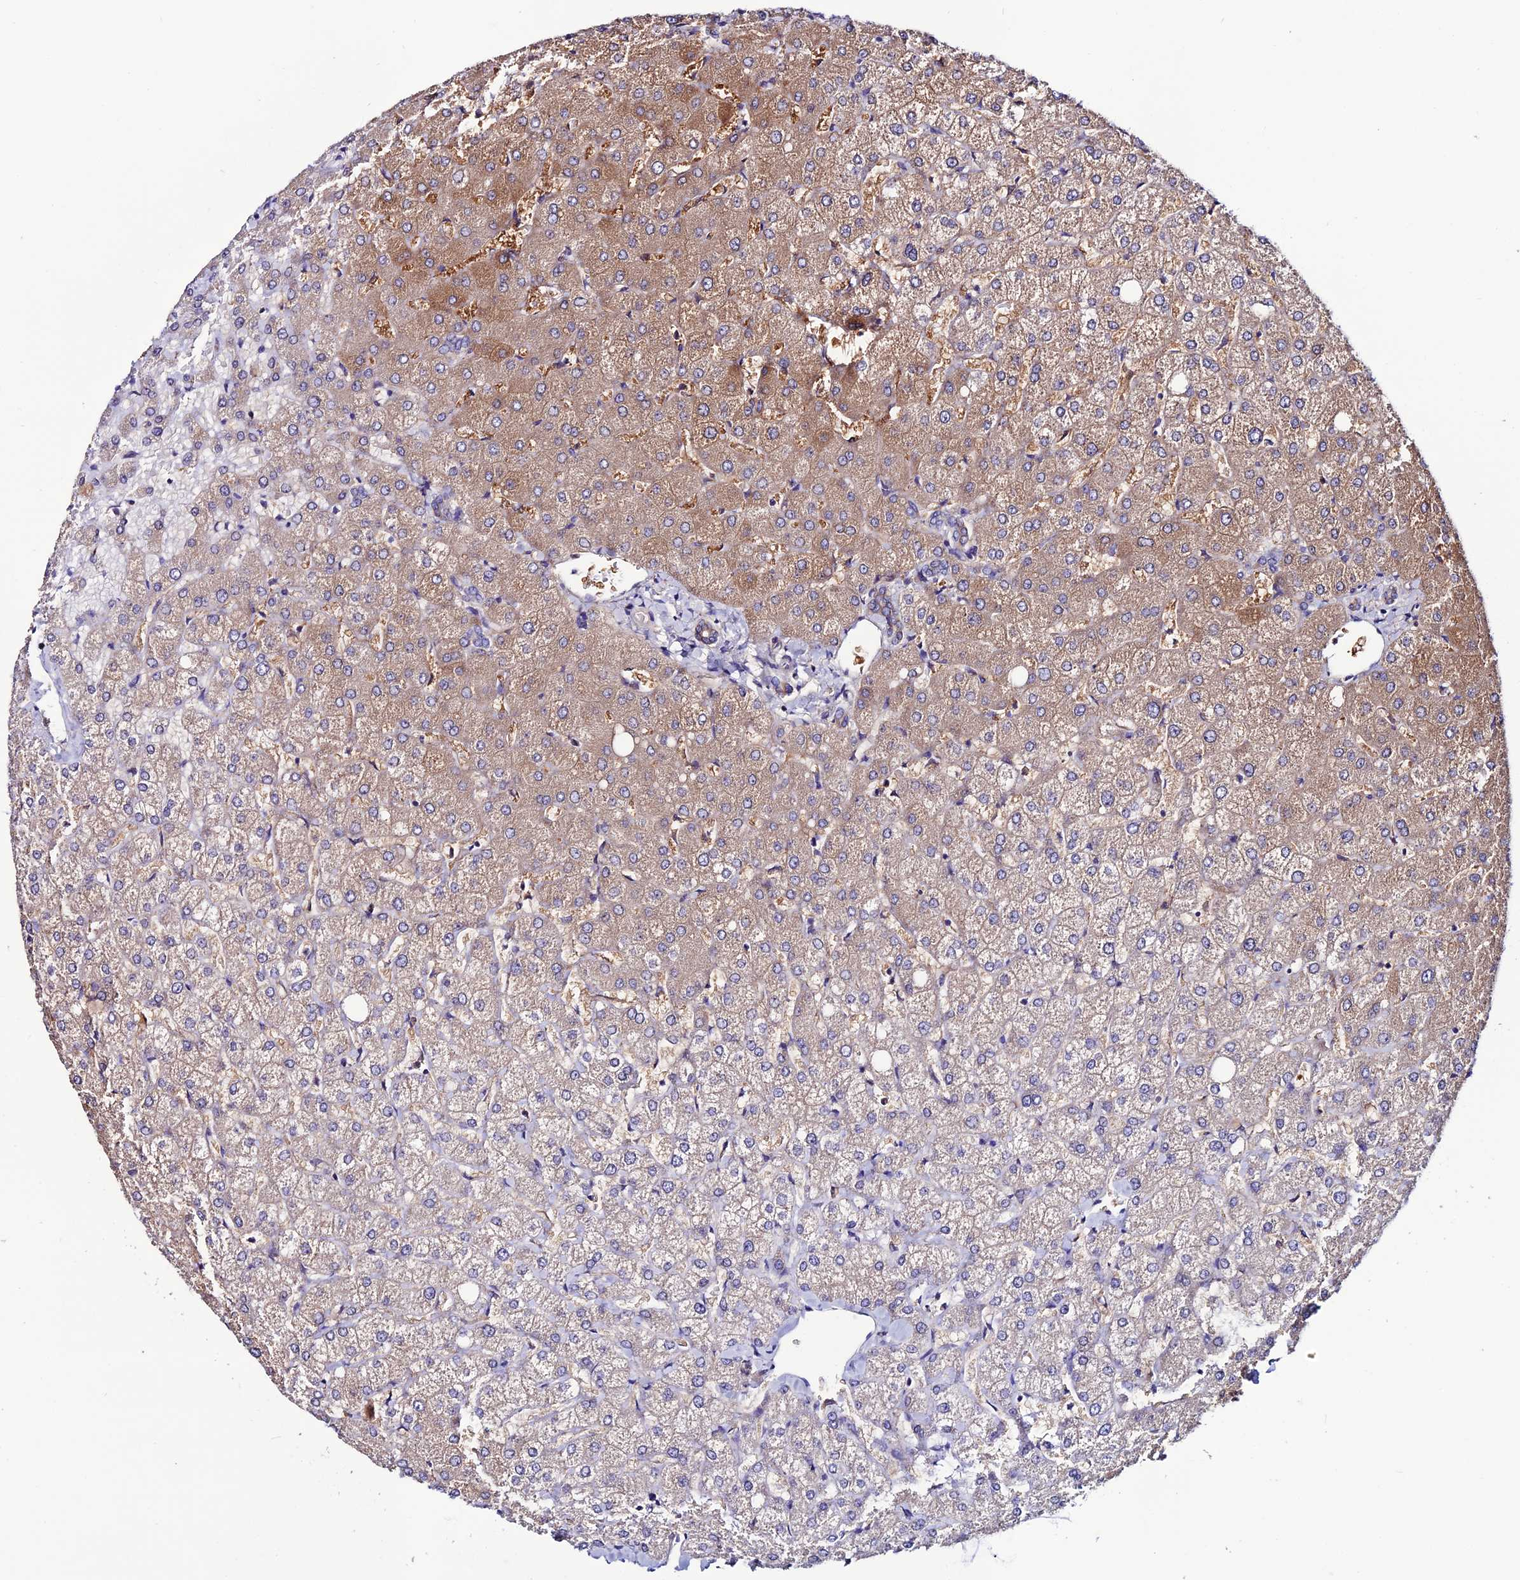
{"staining": {"intensity": "weak", "quantity": "25%-75%", "location": "cytoplasmic/membranous"}, "tissue": "liver", "cell_type": "Cholangiocytes", "image_type": "normal", "snomed": [{"axis": "morphology", "description": "Normal tissue, NOS"}, {"axis": "topography", "description": "Liver"}], "caption": "Liver stained with DAB (3,3'-diaminobenzidine) IHC displays low levels of weak cytoplasmic/membranous expression in approximately 25%-75% of cholangiocytes.", "gene": "FZD8", "patient": {"sex": "female", "age": 54}}